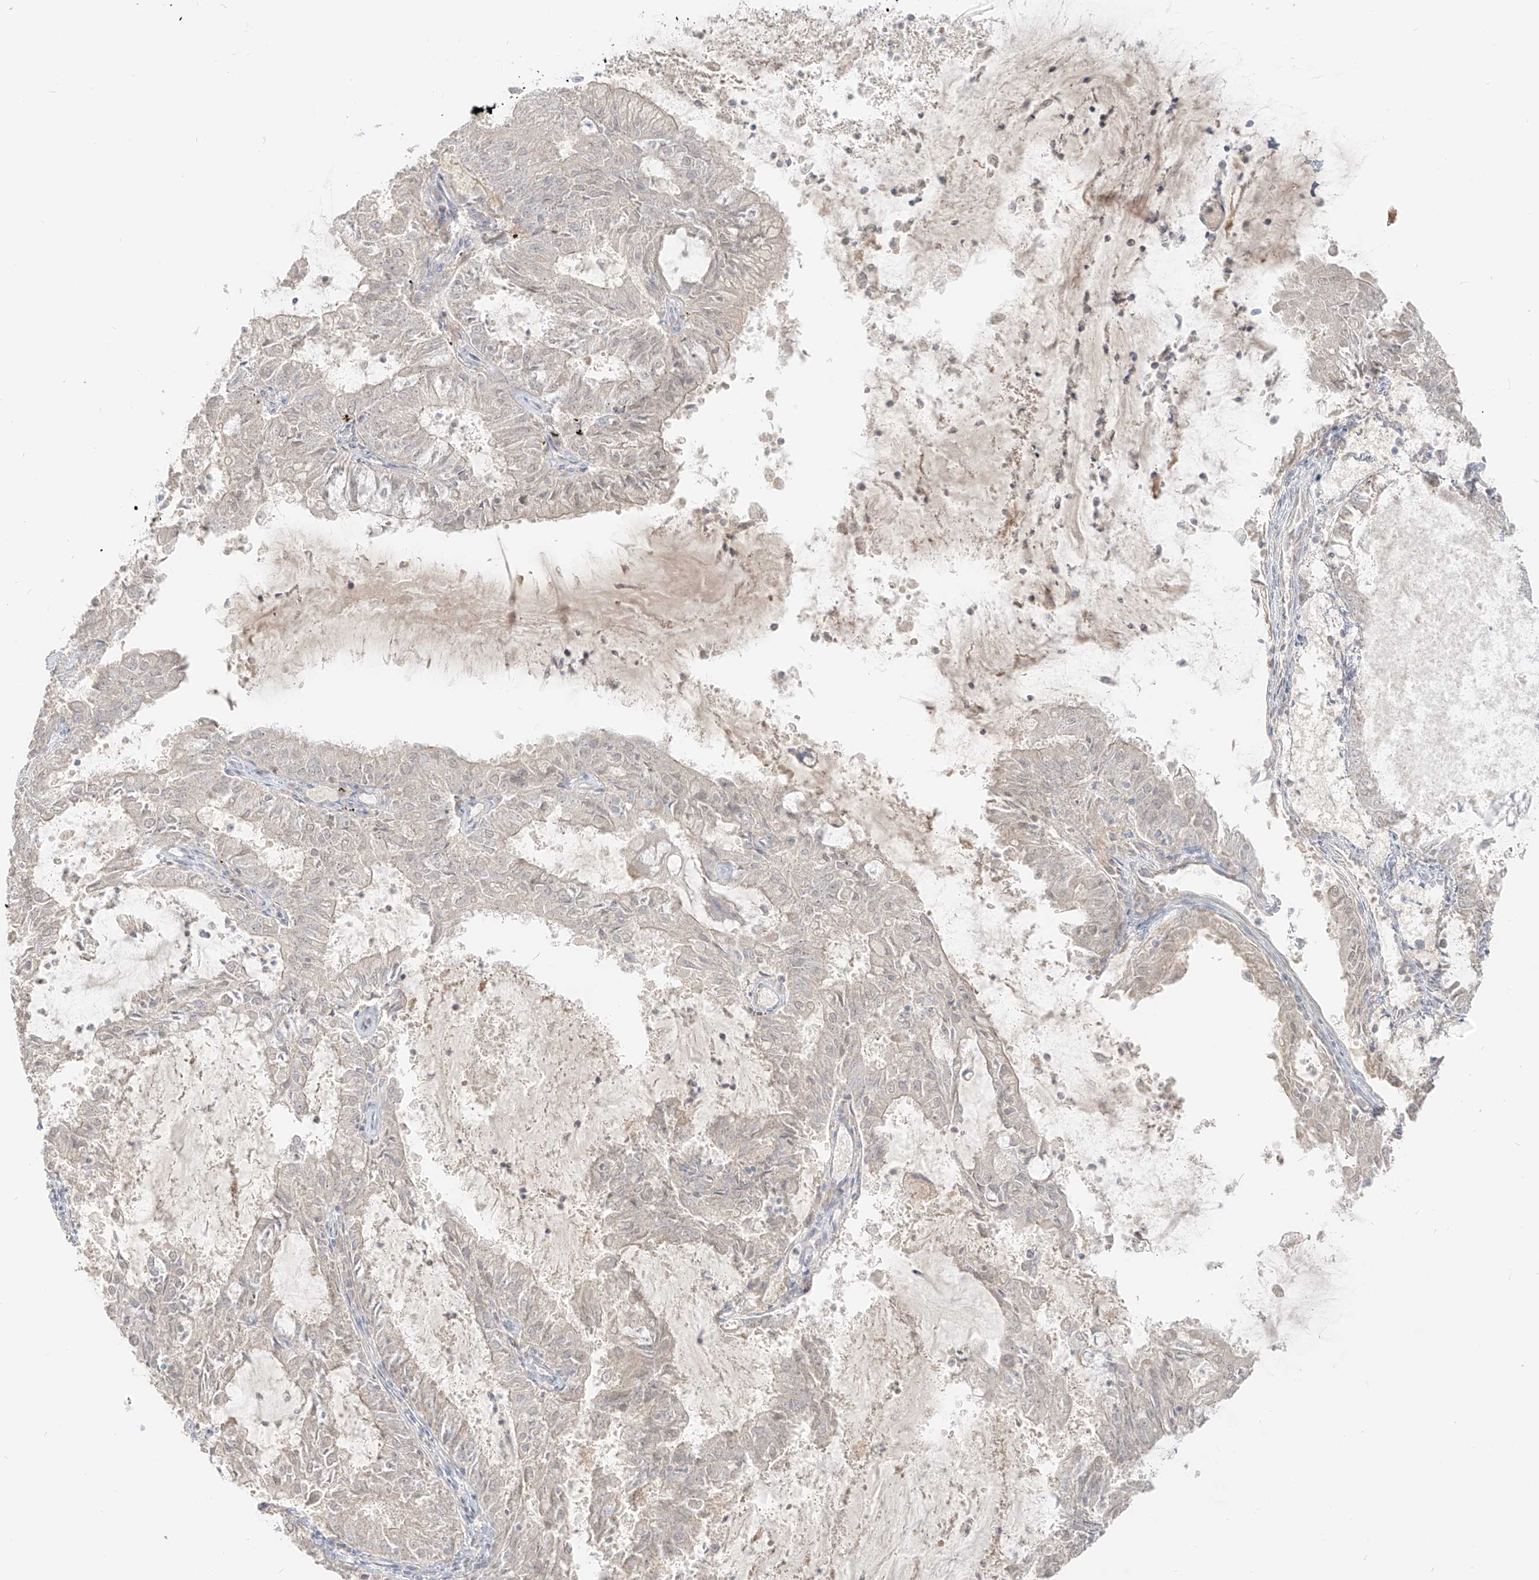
{"staining": {"intensity": "weak", "quantity": "<25%", "location": "cytoplasmic/membranous"}, "tissue": "endometrial cancer", "cell_type": "Tumor cells", "image_type": "cancer", "snomed": [{"axis": "morphology", "description": "Adenocarcinoma, NOS"}, {"axis": "topography", "description": "Endometrium"}], "caption": "This micrograph is of endometrial adenocarcinoma stained with IHC to label a protein in brown with the nuclei are counter-stained blue. There is no positivity in tumor cells.", "gene": "LIPT1", "patient": {"sex": "female", "age": 57}}